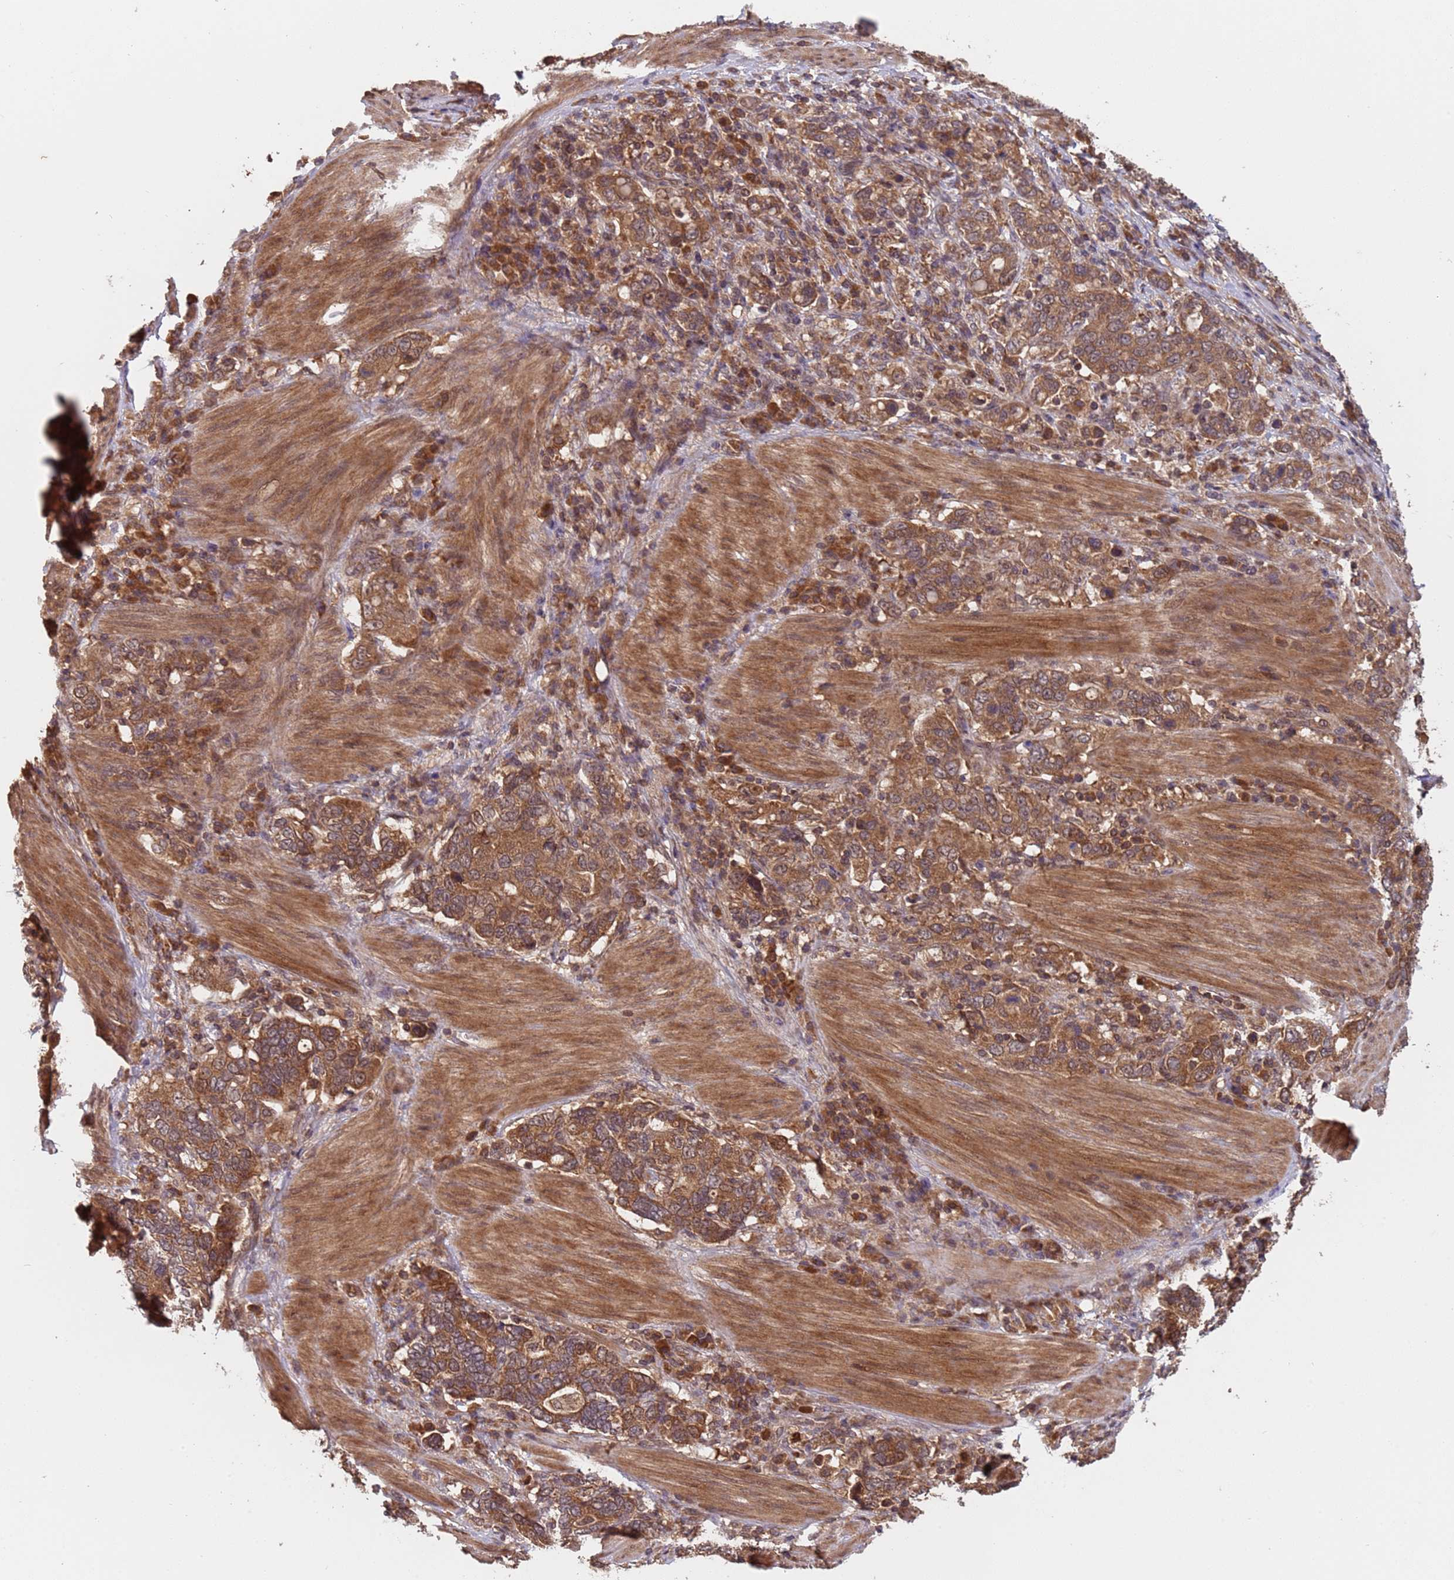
{"staining": {"intensity": "moderate", "quantity": ">75%", "location": "cytoplasmic/membranous"}, "tissue": "stomach cancer", "cell_type": "Tumor cells", "image_type": "cancer", "snomed": [{"axis": "morphology", "description": "Adenocarcinoma, NOS"}, {"axis": "topography", "description": "Stomach, upper"}, {"axis": "topography", "description": "Stomach"}], "caption": "Approximately >75% of tumor cells in human stomach cancer (adenocarcinoma) exhibit moderate cytoplasmic/membranous protein positivity as visualized by brown immunohistochemical staining.", "gene": "ERI1", "patient": {"sex": "male", "age": 62}}